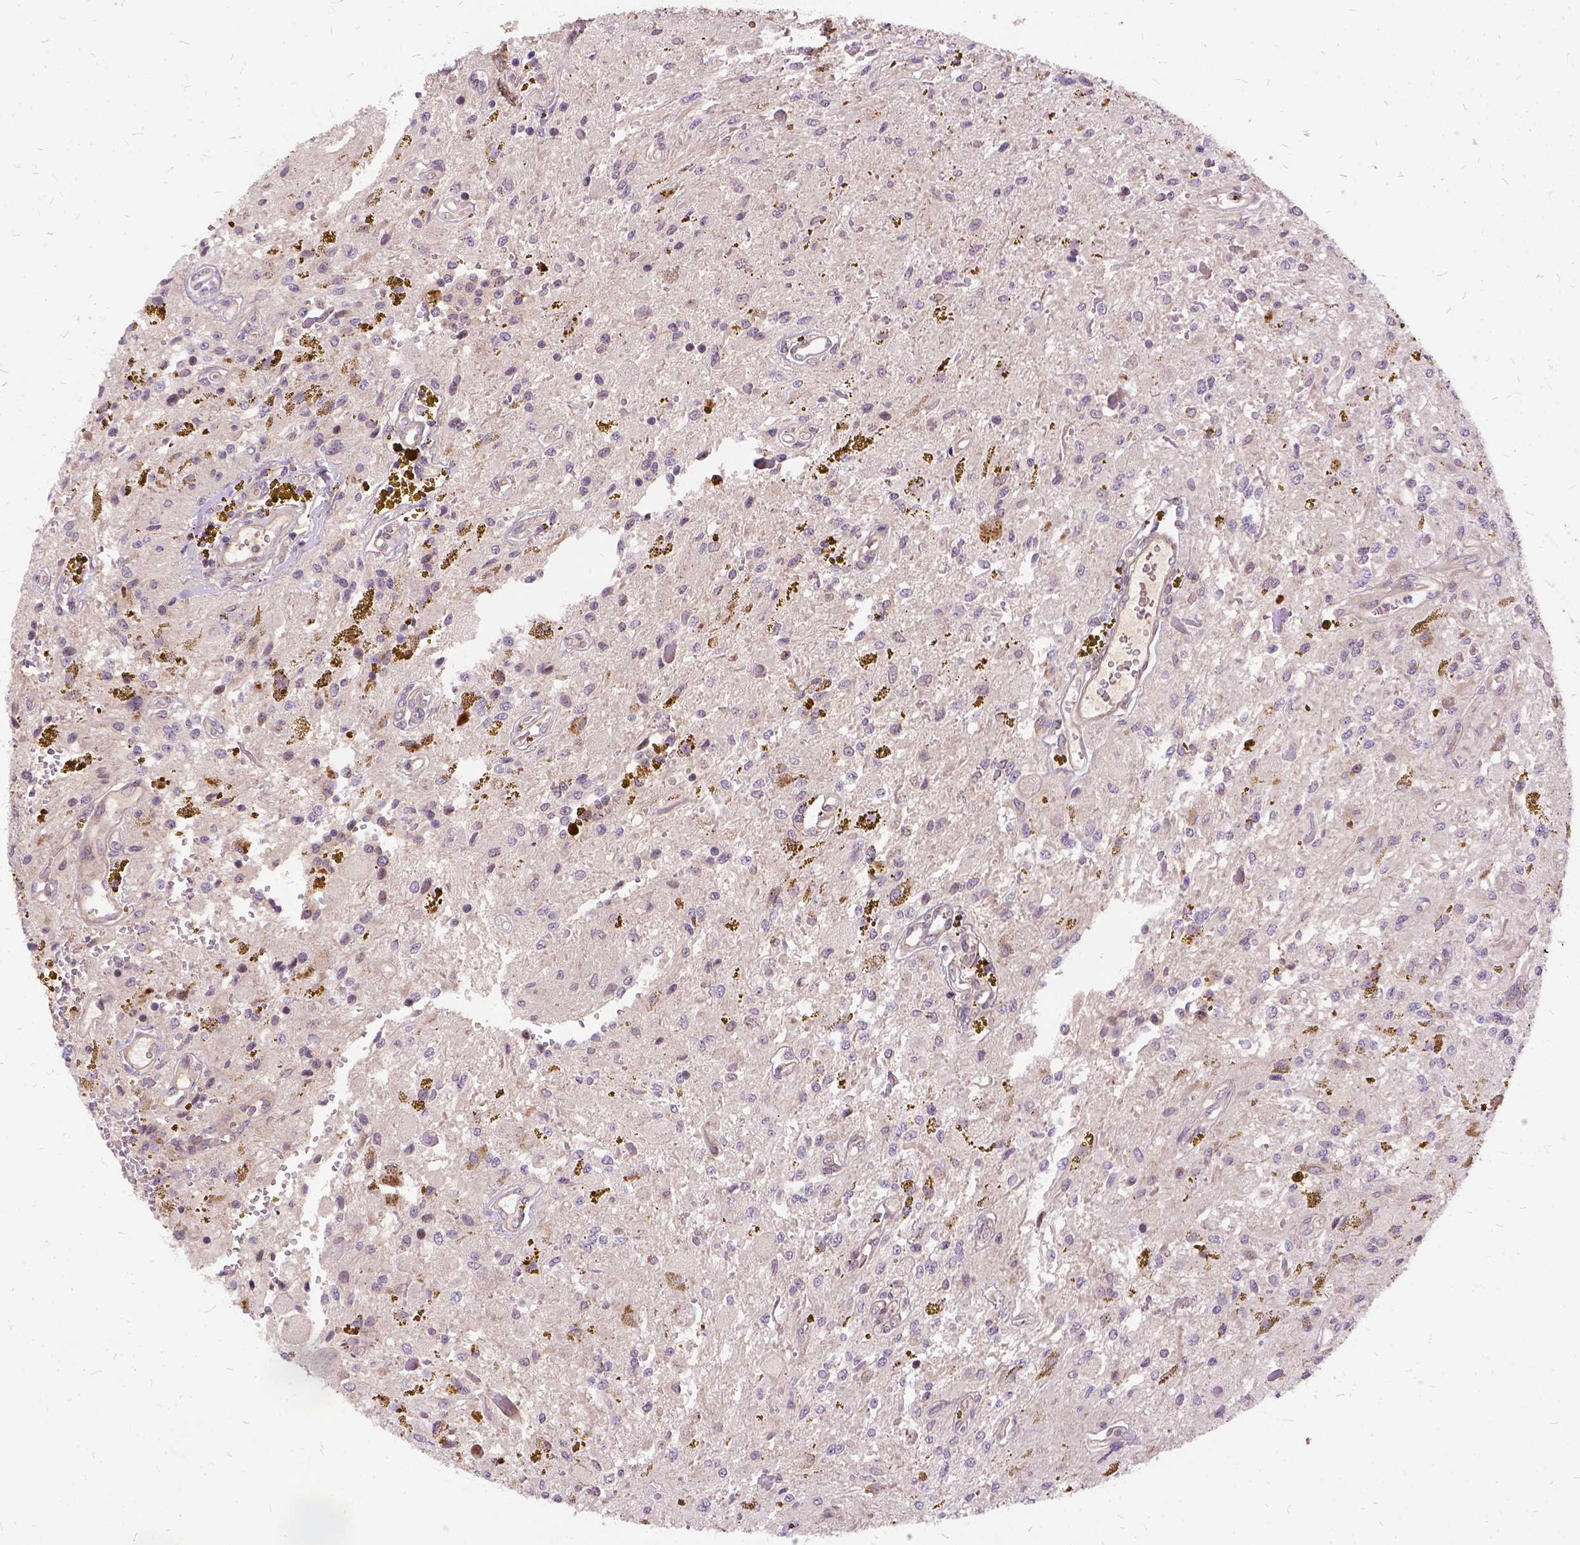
{"staining": {"intensity": "negative", "quantity": "none", "location": "none"}, "tissue": "glioma", "cell_type": "Tumor cells", "image_type": "cancer", "snomed": [{"axis": "morphology", "description": "Glioma, malignant, Low grade"}, {"axis": "topography", "description": "Cerebellum"}], "caption": "Photomicrograph shows no significant protein staining in tumor cells of malignant glioma (low-grade). The staining is performed using DAB (3,3'-diaminobenzidine) brown chromogen with nuclei counter-stained in using hematoxylin.", "gene": "ILRUN", "patient": {"sex": "female", "age": 14}}